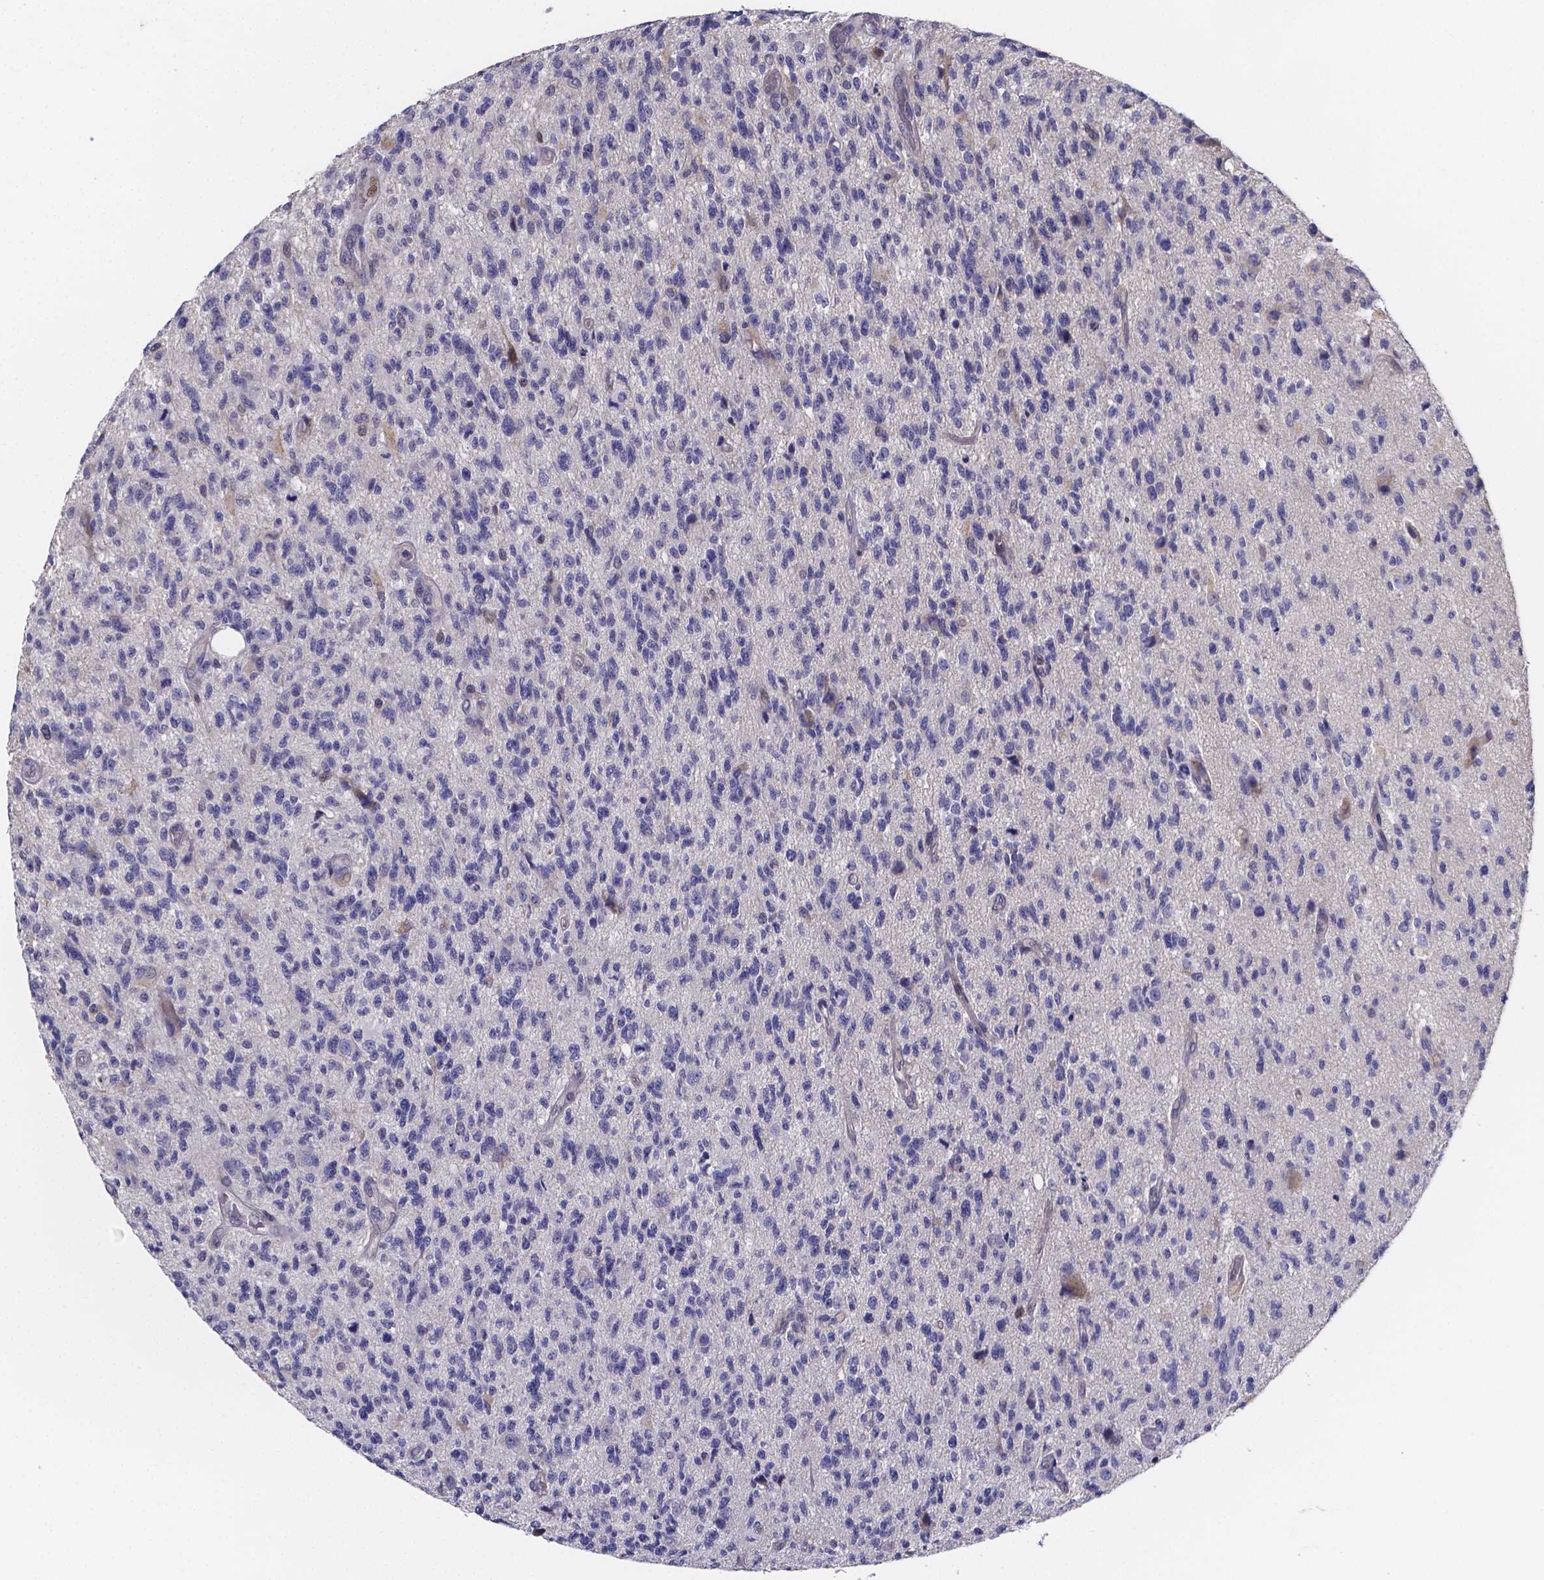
{"staining": {"intensity": "negative", "quantity": "none", "location": "none"}, "tissue": "glioma", "cell_type": "Tumor cells", "image_type": "cancer", "snomed": [{"axis": "morphology", "description": "Glioma, malignant, High grade"}, {"axis": "topography", "description": "Brain"}], "caption": "This is an immunohistochemistry histopathology image of human glioma. There is no expression in tumor cells.", "gene": "PAH", "patient": {"sex": "male", "age": 56}}